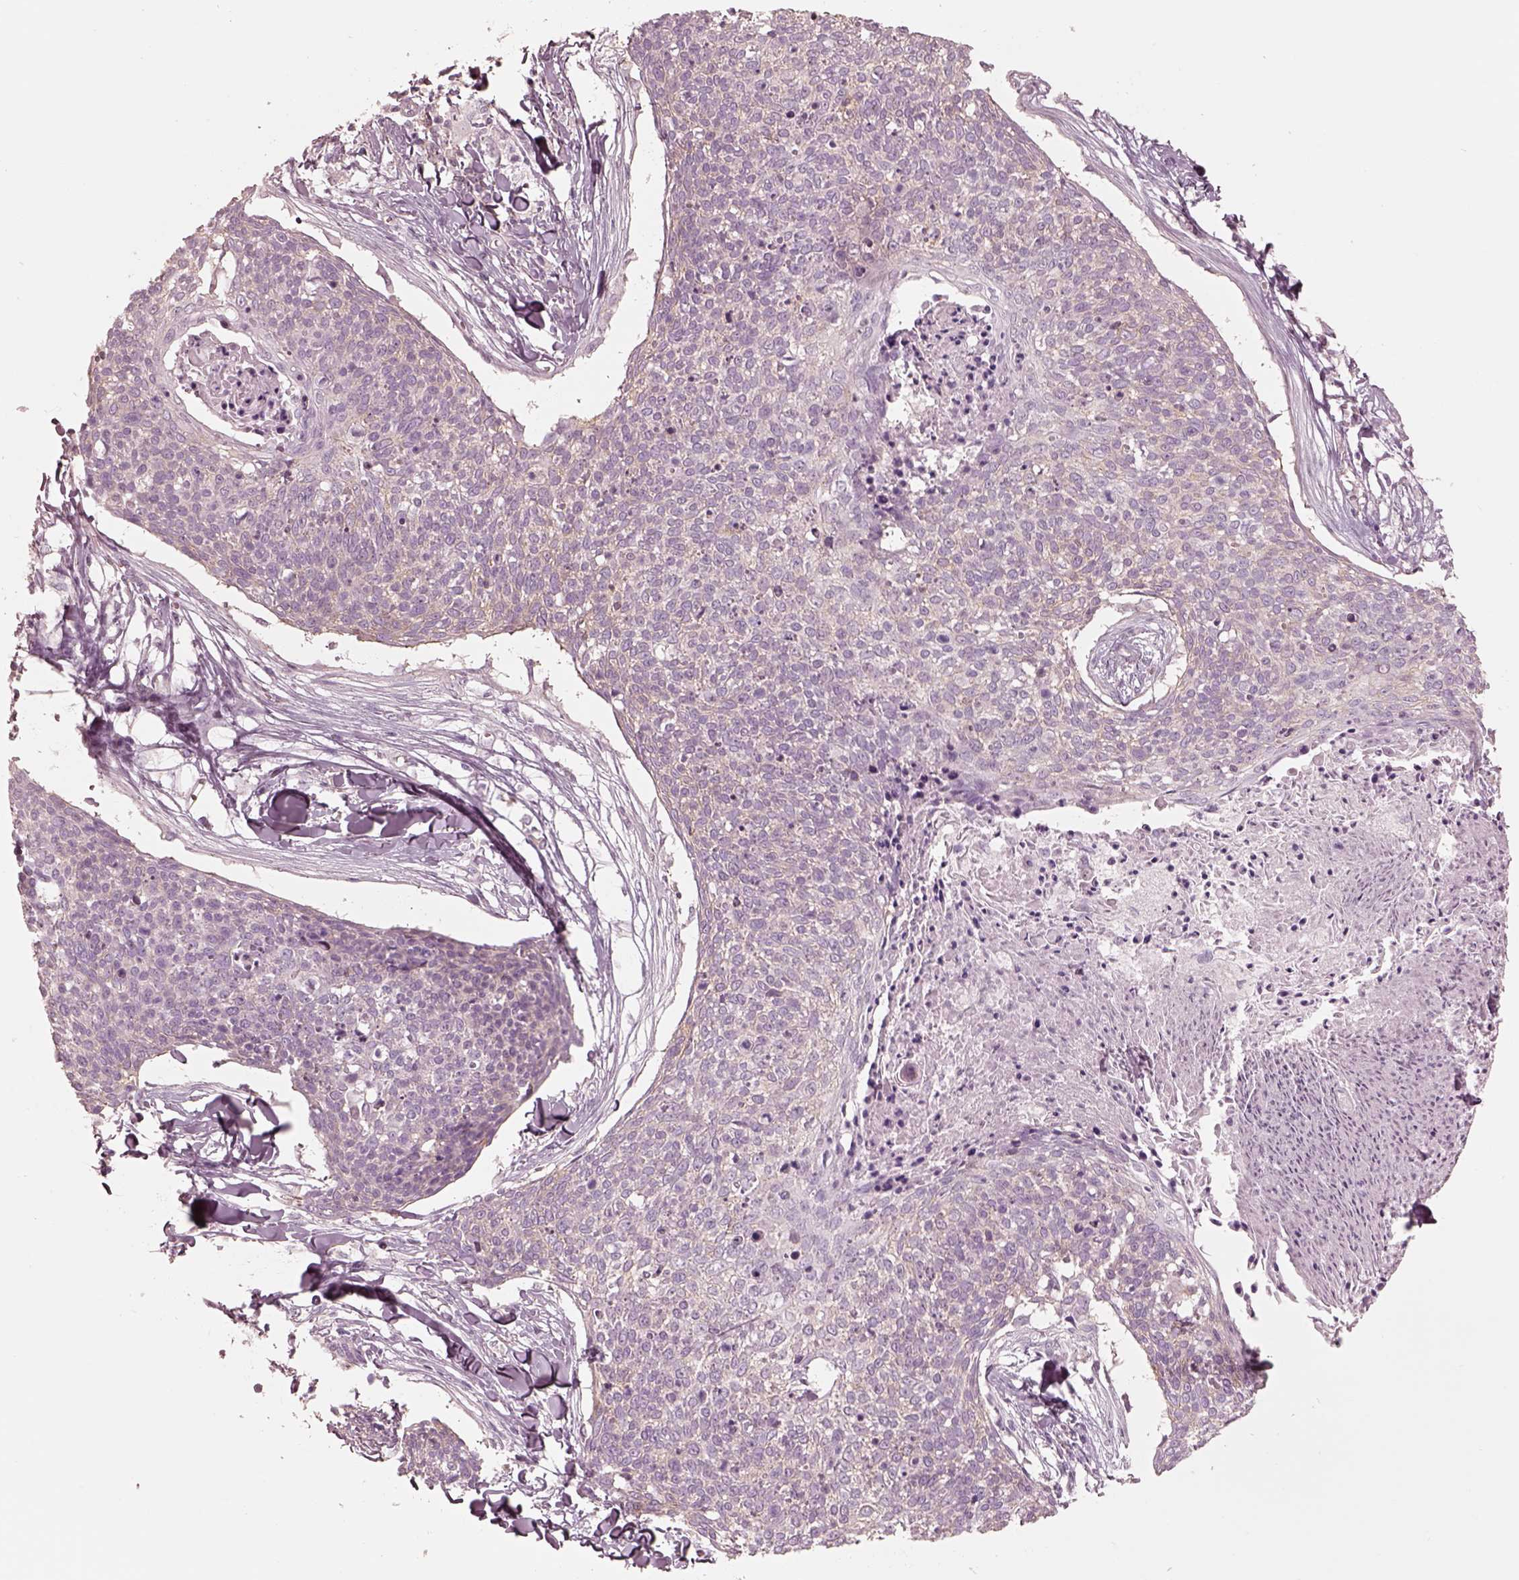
{"staining": {"intensity": "negative", "quantity": "none", "location": "none"}, "tissue": "skin cancer", "cell_type": "Tumor cells", "image_type": "cancer", "snomed": [{"axis": "morphology", "description": "Squamous cell carcinoma, NOS"}, {"axis": "topography", "description": "Skin"}, {"axis": "topography", "description": "Vulva"}], "caption": "High magnification brightfield microscopy of skin cancer stained with DAB (brown) and counterstained with hematoxylin (blue): tumor cells show no significant staining.", "gene": "GPRIN1", "patient": {"sex": "female", "age": 75}}